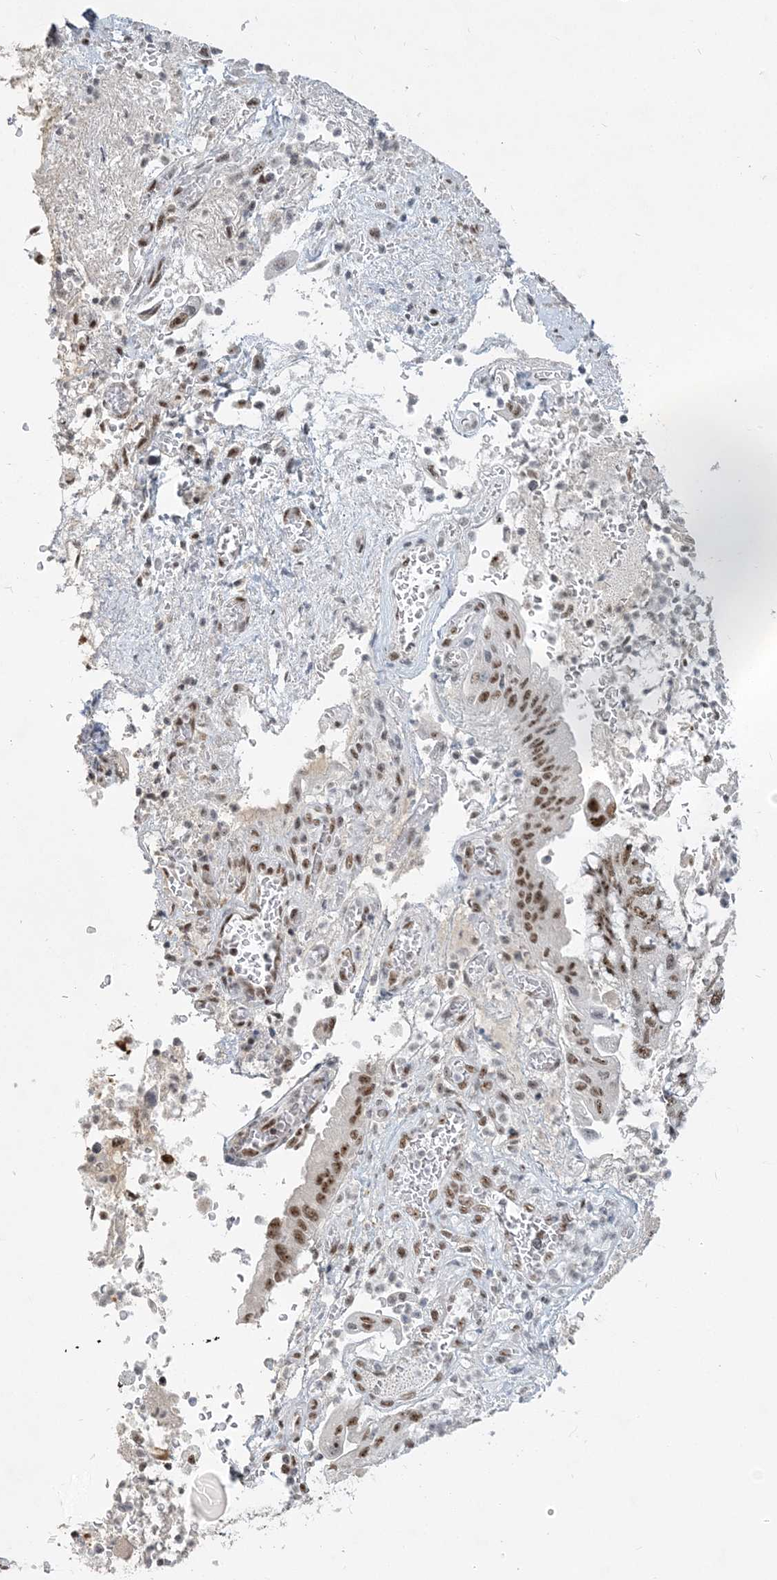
{"staining": {"intensity": "moderate", "quantity": ">75%", "location": "nuclear"}, "tissue": "pancreatic cancer", "cell_type": "Tumor cells", "image_type": "cancer", "snomed": [{"axis": "morphology", "description": "Adenocarcinoma, NOS"}, {"axis": "topography", "description": "Pancreas"}], "caption": "High-magnification brightfield microscopy of adenocarcinoma (pancreatic) stained with DAB (3,3'-diaminobenzidine) (brown) and counterstained with hematoxylin (blue). tumor cells exhibit moderate nuclear staining is seen in about>75% of cells. (brown staining indicates protein expression, while blue staining denotes nuclei).", "gene": "PLRG1", "patient": {"sex": "female", "age": 73}}